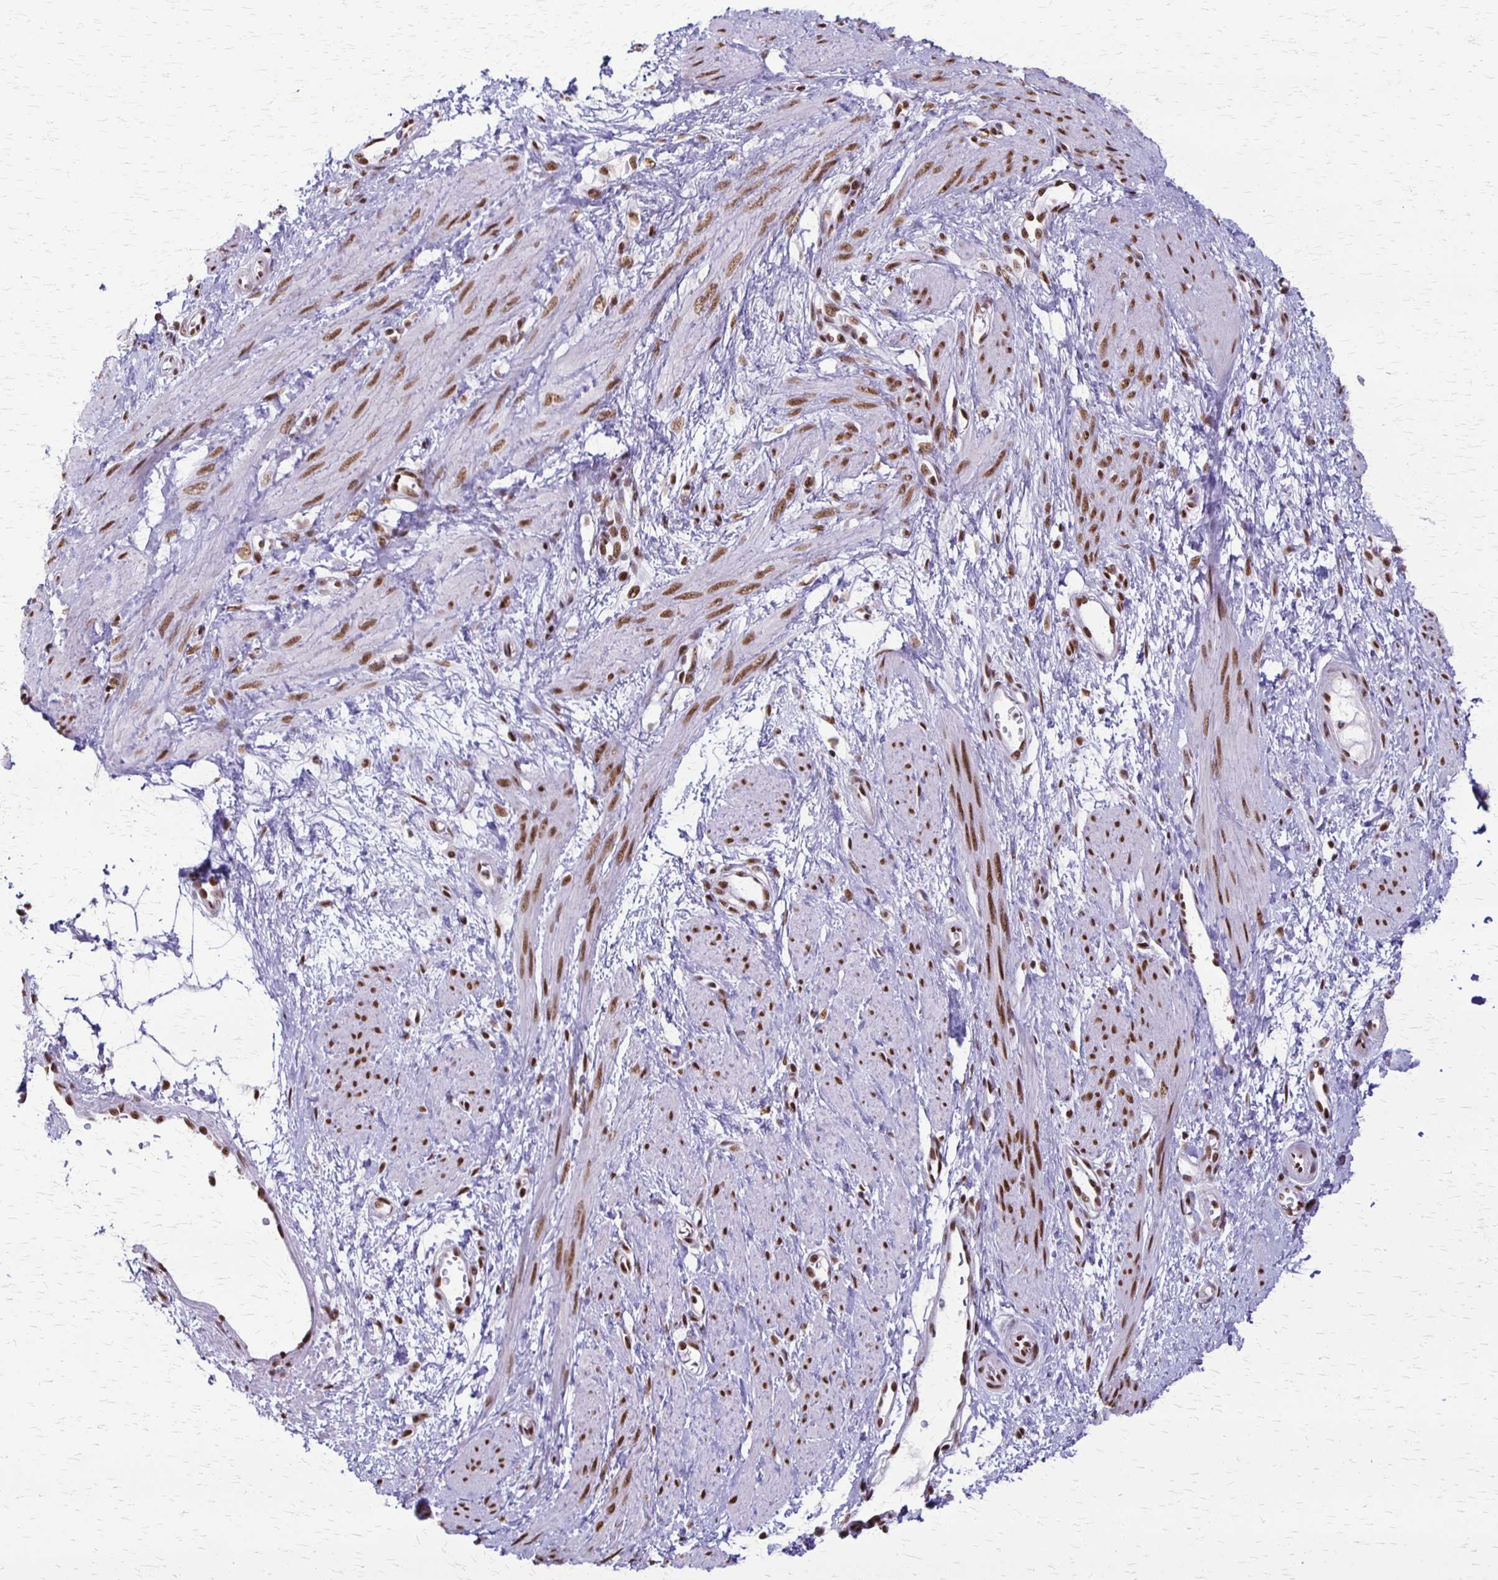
{"staining": {"intensity": "moderate", "quantity": ">75%", "location": "nuclear"}, "tissue": "smooth muscle", "cell_type": "Smooth muscle cells", "image_type": "normal", "snomed": [{"axis": "morphology", "description": "Normal tissue, NOS"}, {"axis": "topography", "description": "Smooth muscle"}, {"axis": "topography", "description": "Uterus"}], "caption": "Immunohistochemical staining of benign smooth muscle demonstrates moderate nuclear protein staining in about >75% of smooth muscle cells. The protein of interest is shown in brown color, while the nuclei are stained blue.", "gene": "XRCC6", "patient": {"sex": "female", "age": 39}}